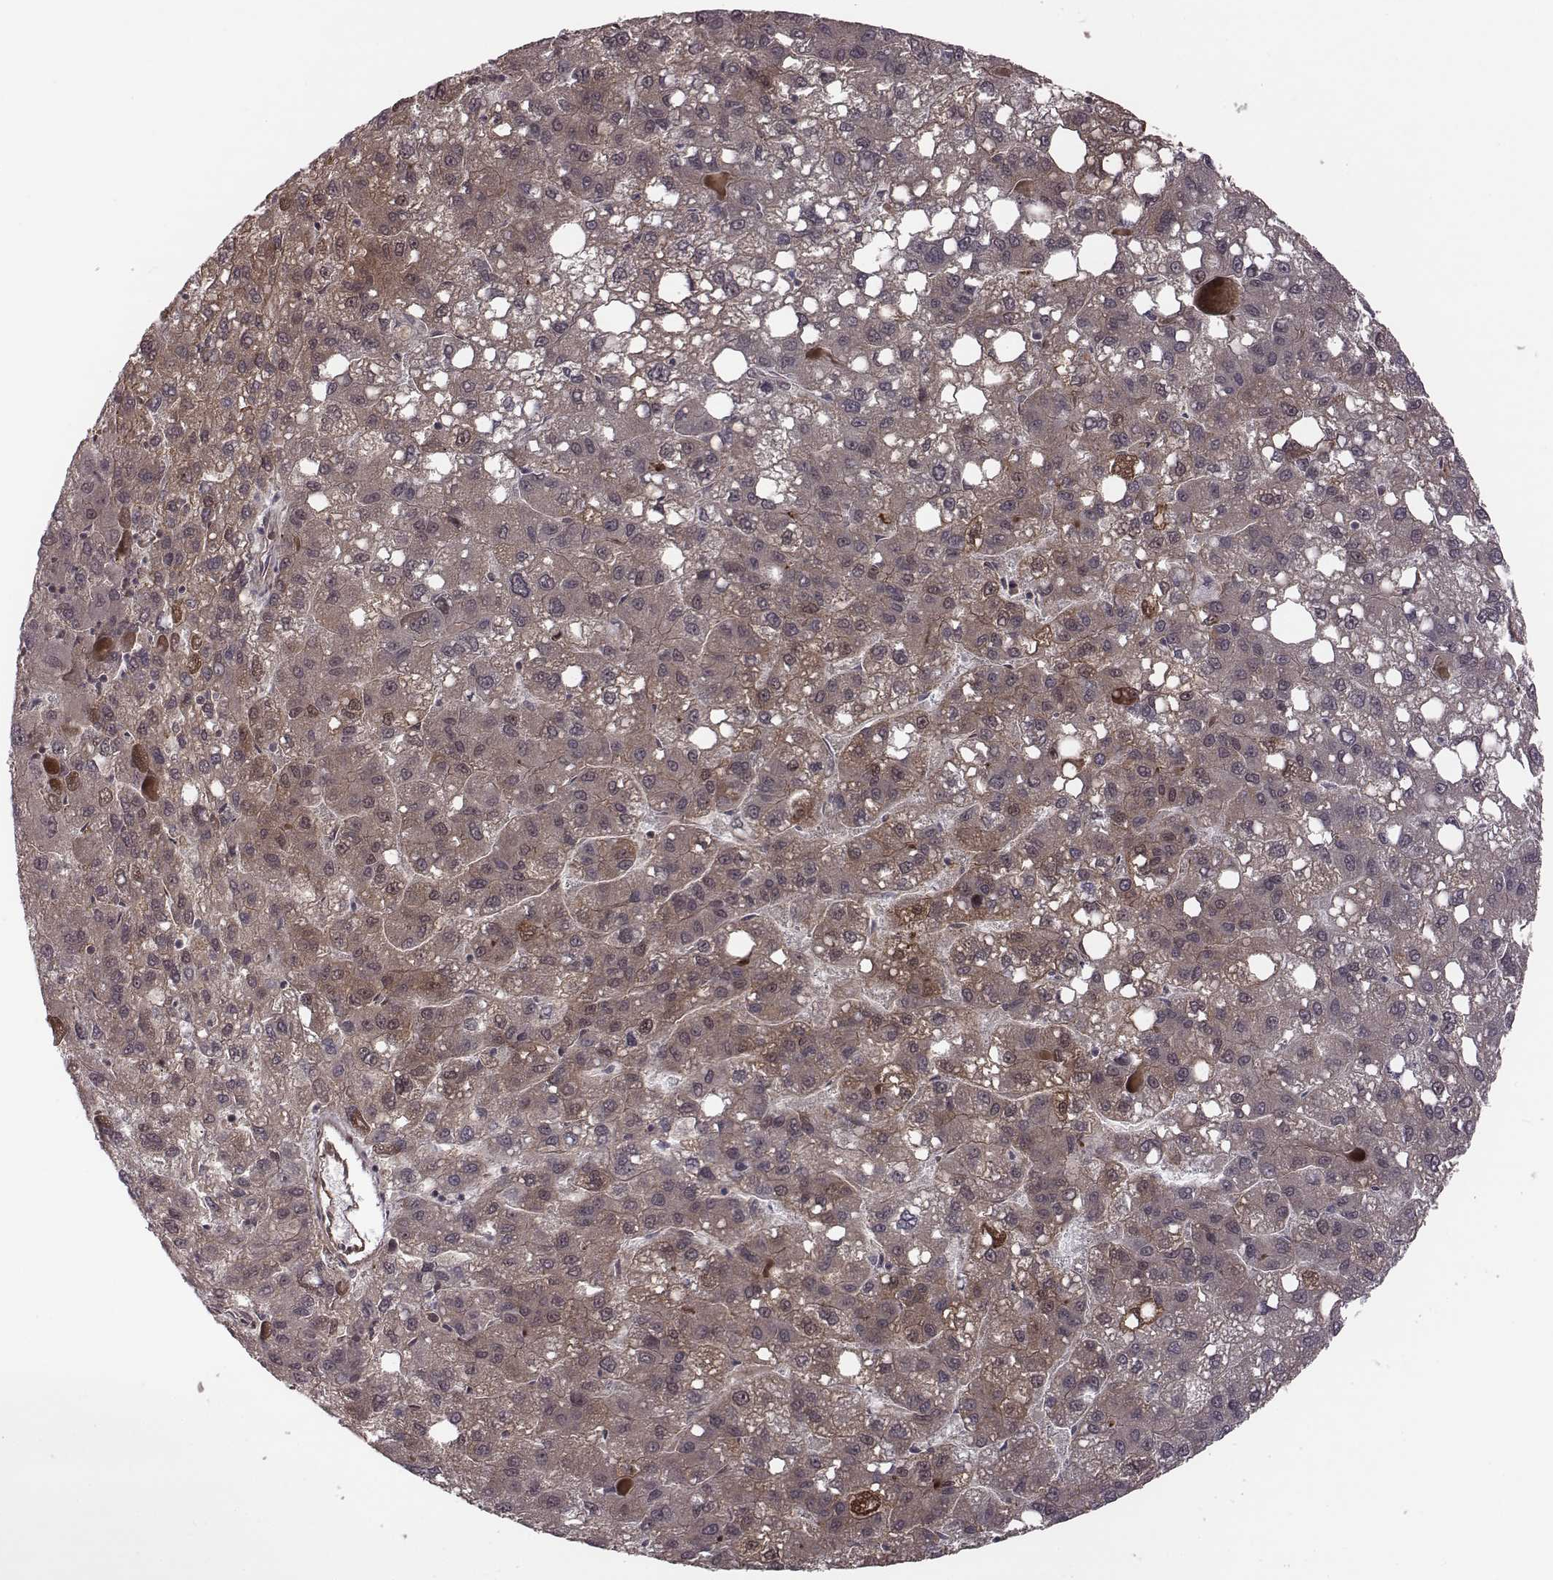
{"staining": {"intensity": "weak", "quantity": "25%-75%", "location": "cytoplasmic/membranous"}, "tissue": "liver cancer", "cell_type": "Tumor cells", "image_type": "cancer", "snomed": [{"axis": "morphology", "description": "Carcinoma, Hepatocellular, NOS"}, {"axis": "topography", "description": "Liver"}], "caption": "This is a micrograph of immunohistochemistry staining of liver cancer, which shows weak positivity in the cytoplasmic/membranous of tumor cells.", "gene": "RPL3", "patient": {"sex": "female", "age": 82}}